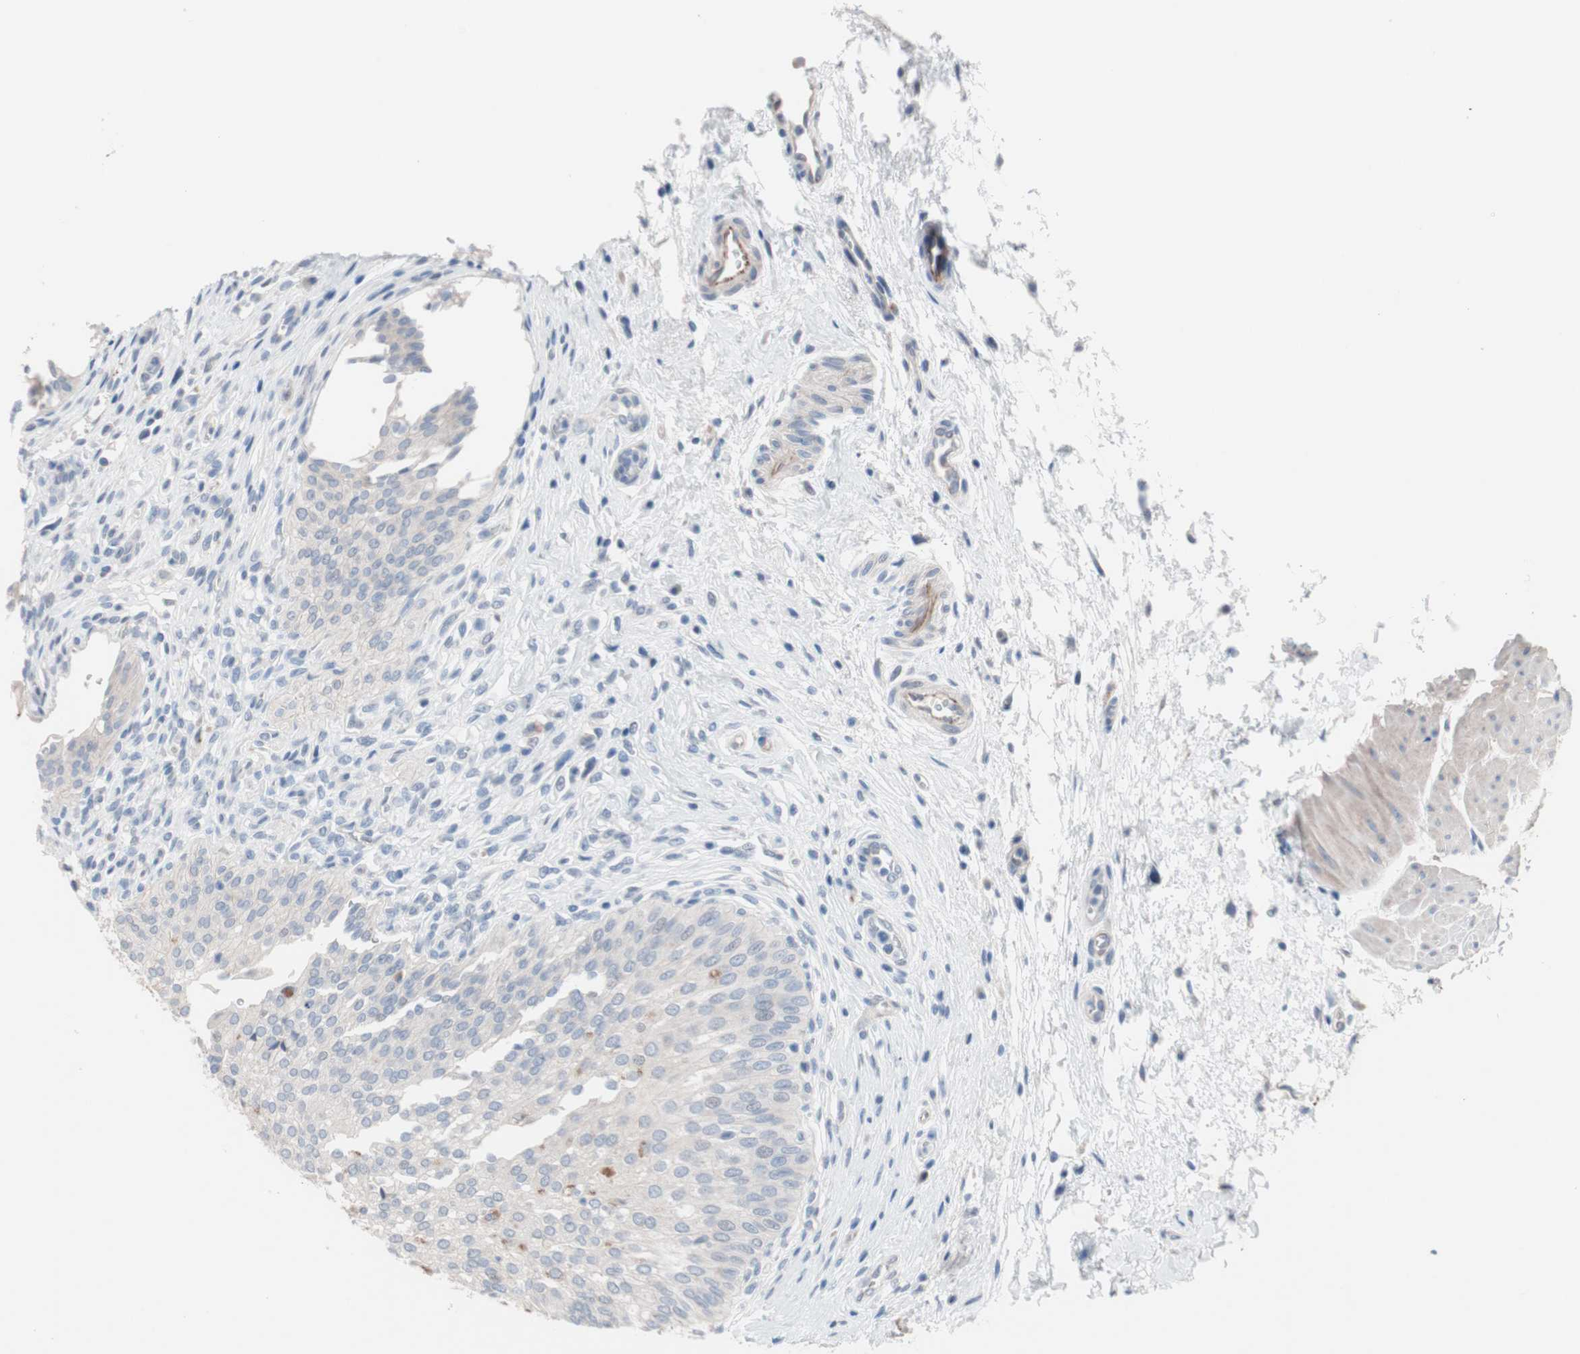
{"staining": {"intensity": "negative", "quantity": "none", "location": "none"}, "tissue": "urinary bladder", "cell_type": "Urothelial cells", "image_type": "normal", "snomed": [{"axis": "morphology", "description": "Normal tissue, NOS"}, {"axis": "morphology", "description": "Urothelial carcinoma, High grade"}, {"axis": "topography", "description": "Urinary bladder"}], "caption": "This image is of unremarkable urinary bladder stained with immunohistochemistry (IHC) to label a protein in brown with the nuclei are counter-stained blue. There is no expression in urothelial cells. Nuclei are stained in blue.", "gene": "ULBP1", "patient": {"sex": "male", "age": 46}}